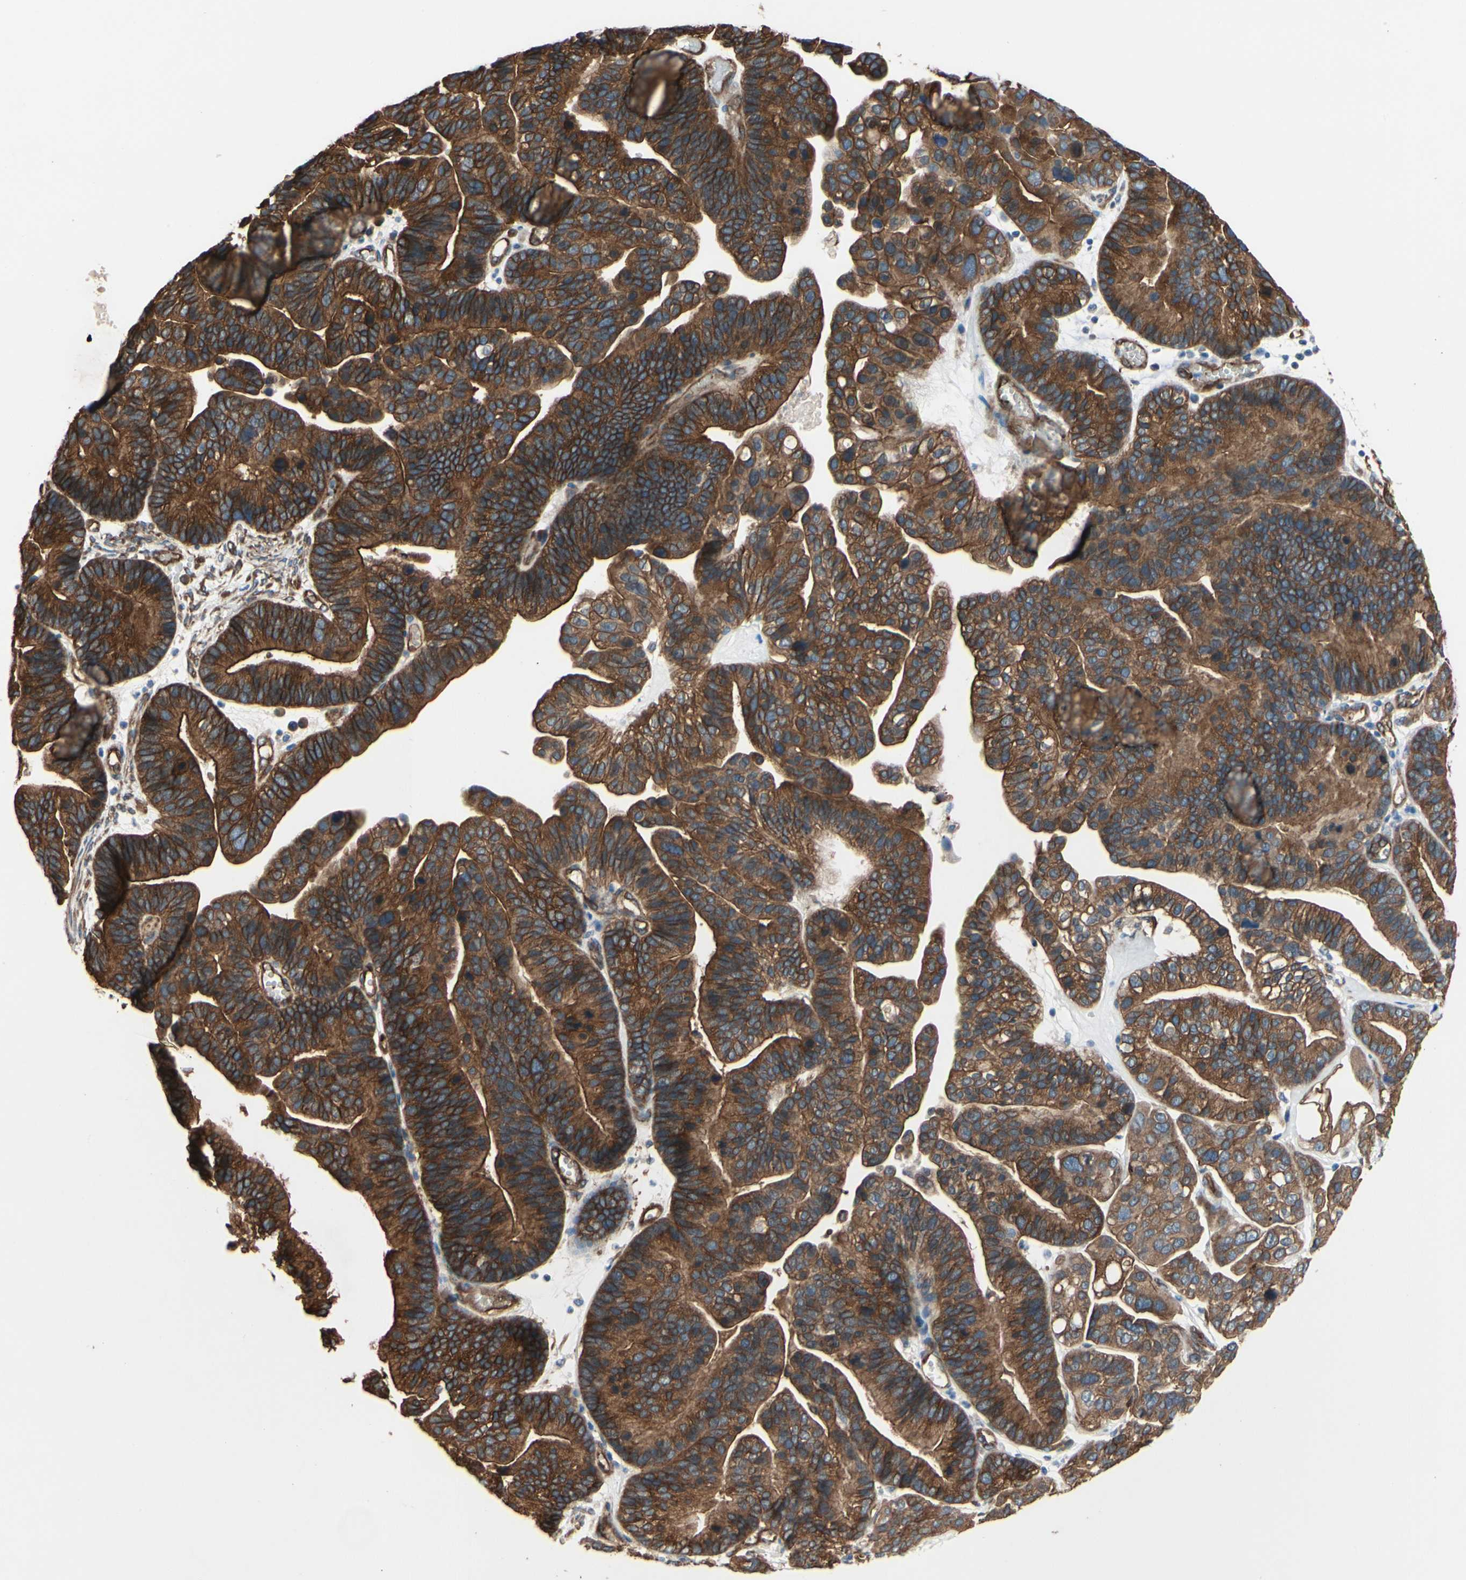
{"staining": {"intensity": "moderate", "quantity": ">75%", "location": "cytoplasmic/membranous"}, "tissue": "ovarian cancer", "cell_type": "Tumor cells", "image_type": "cancer", "snomed": [{"axis": "morphology", "description": "Cystadenocarcinoma, serous, NOS"}, {"axis": "topography", "description": "Ovary"}], "caption": "Immunohistochemical staining of human ovarian cancer (serous cystadenocarcinoma) shows moderate cytoplasmic/membranous protein positivity in approximately >75% of tumor cells.", "gene": "CTTNBP2", "patient": {"sex": "female", "age": 56}}